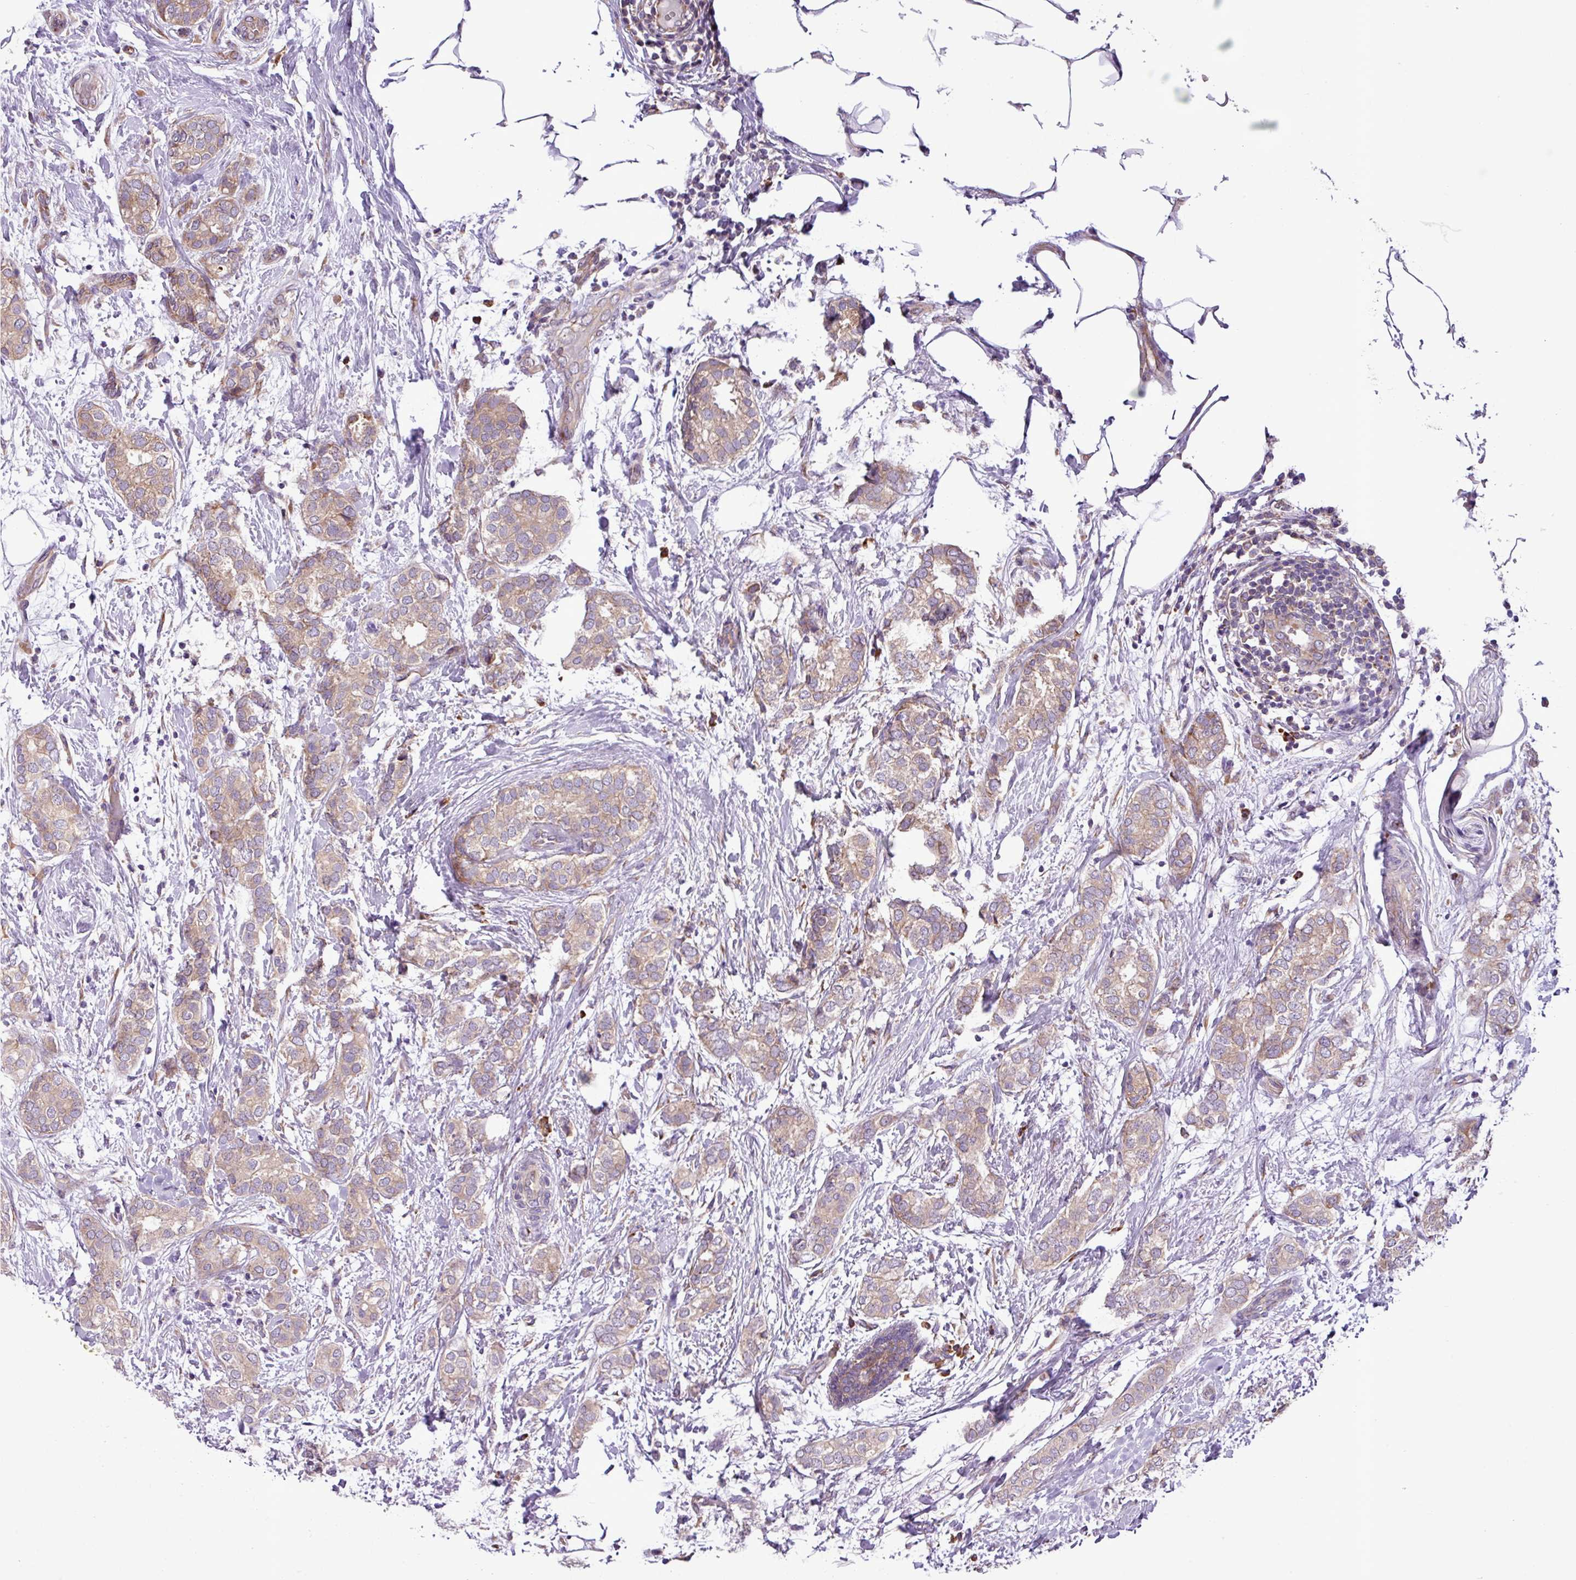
{"staining": {"intensity": "weak", "quantity": "<25%", "location": "cytoplasmic/membranous"}, "tissue": "breast cancer", "cell_type": "Tumor cells", "image_type": "cancer", "snomed": [{"axis": "morphology", "description": "Duct carcinoma"}, {"axis": "topography", "description": "Breast"}], "caption": "Protein analysis of infiltrating ductal carcinoma (breast) reveals no significant positivity in tumor cells.", "gene": "RPL13", "patient": {"sex": "female", "age": 73}}